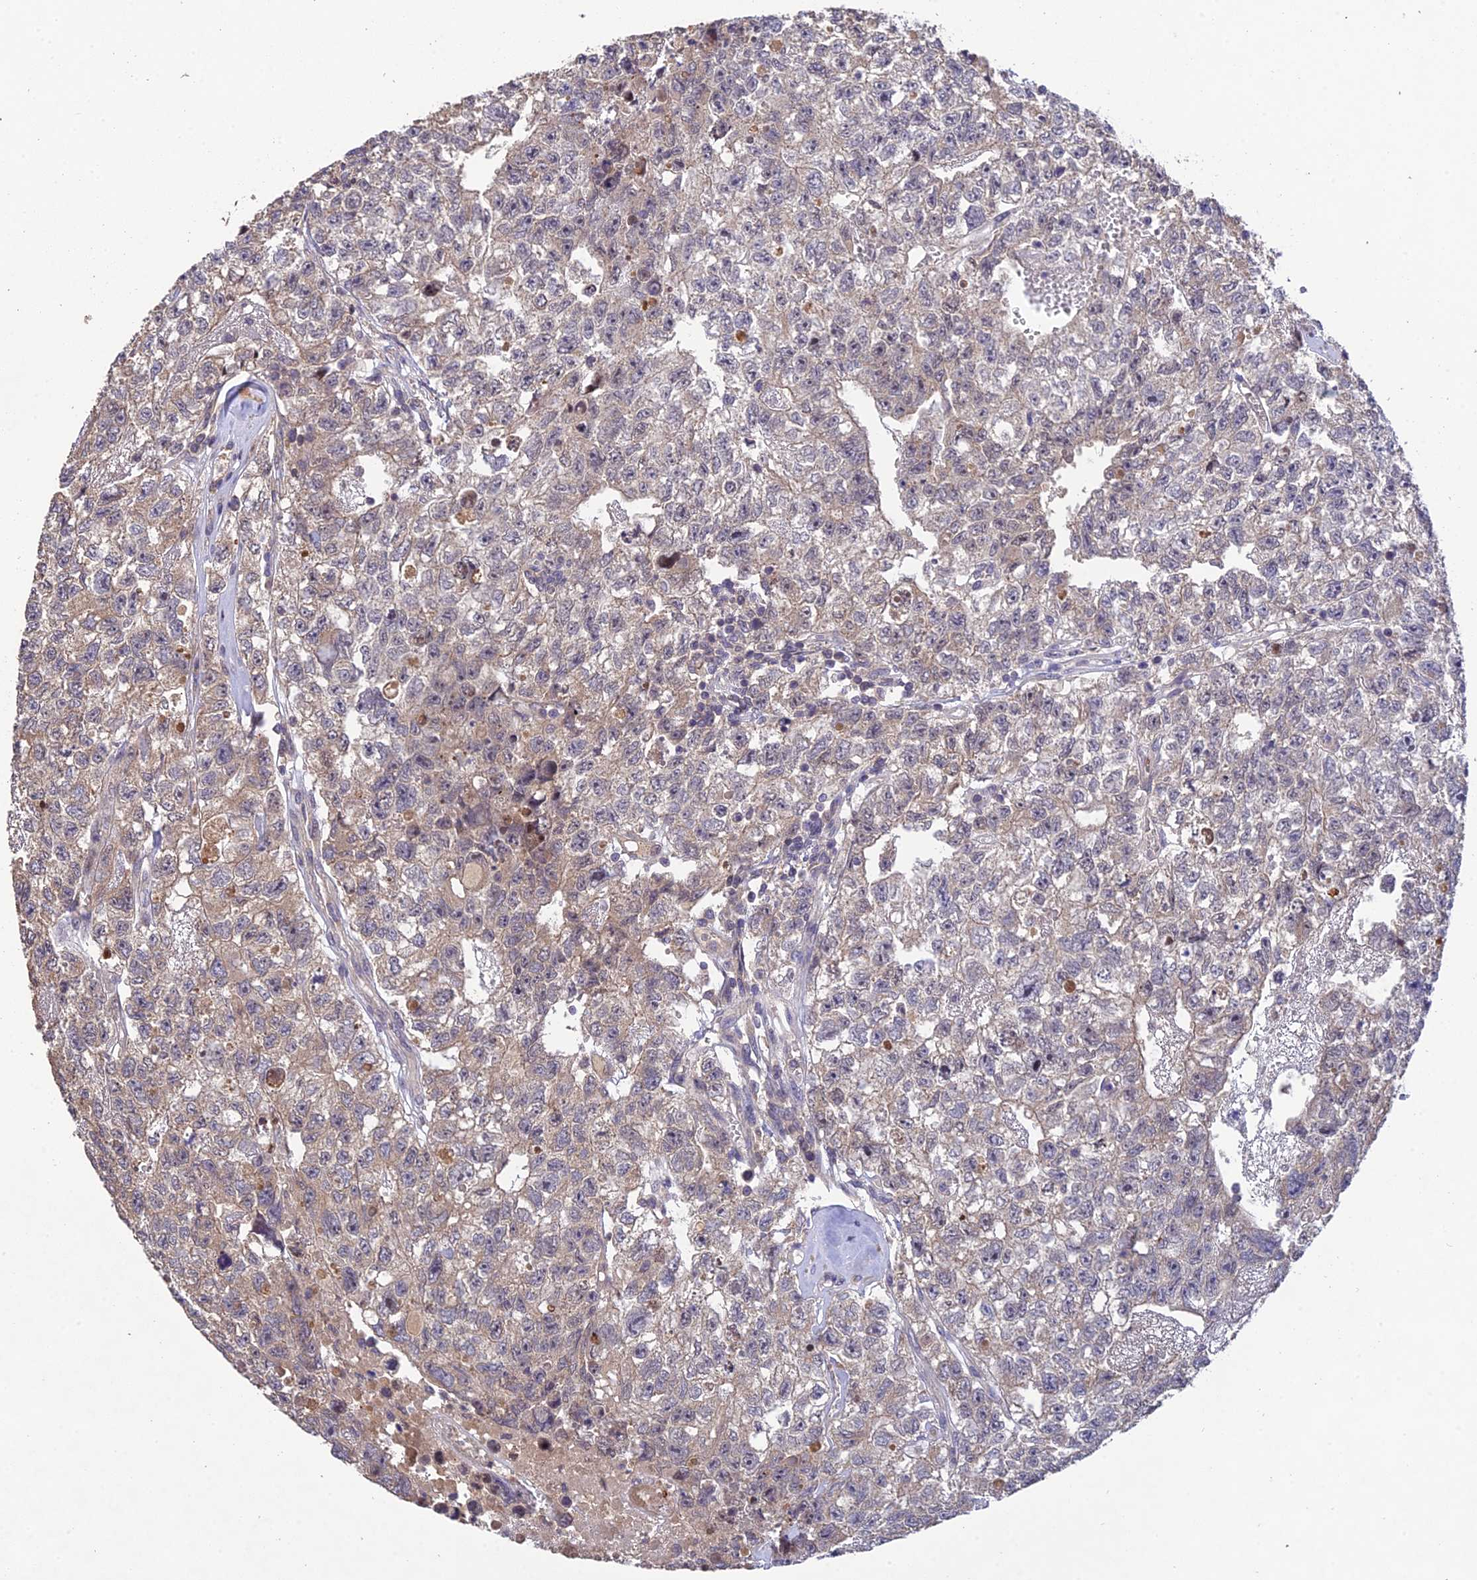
{"staining": {"intensity": "negative", "quantity": "none", "location": "none"}, "tissue": "testis cancer", "cell_type": "Tumor cells", "image_type": "cancer", "snomed": [{"axis": "morphology", "description": "Carcinoma, Embryonal, NOS"}, {"axis": "topography", "description": "Testis"}], "caption": "A high-resolution histopathology image shows immunohistochemistry staining of testis cancer (embryonal carcinoma), which shows no significant expression in tumor cells.", "gene": "DENND5B", "patient": {"sex": "male", "age": 26}}